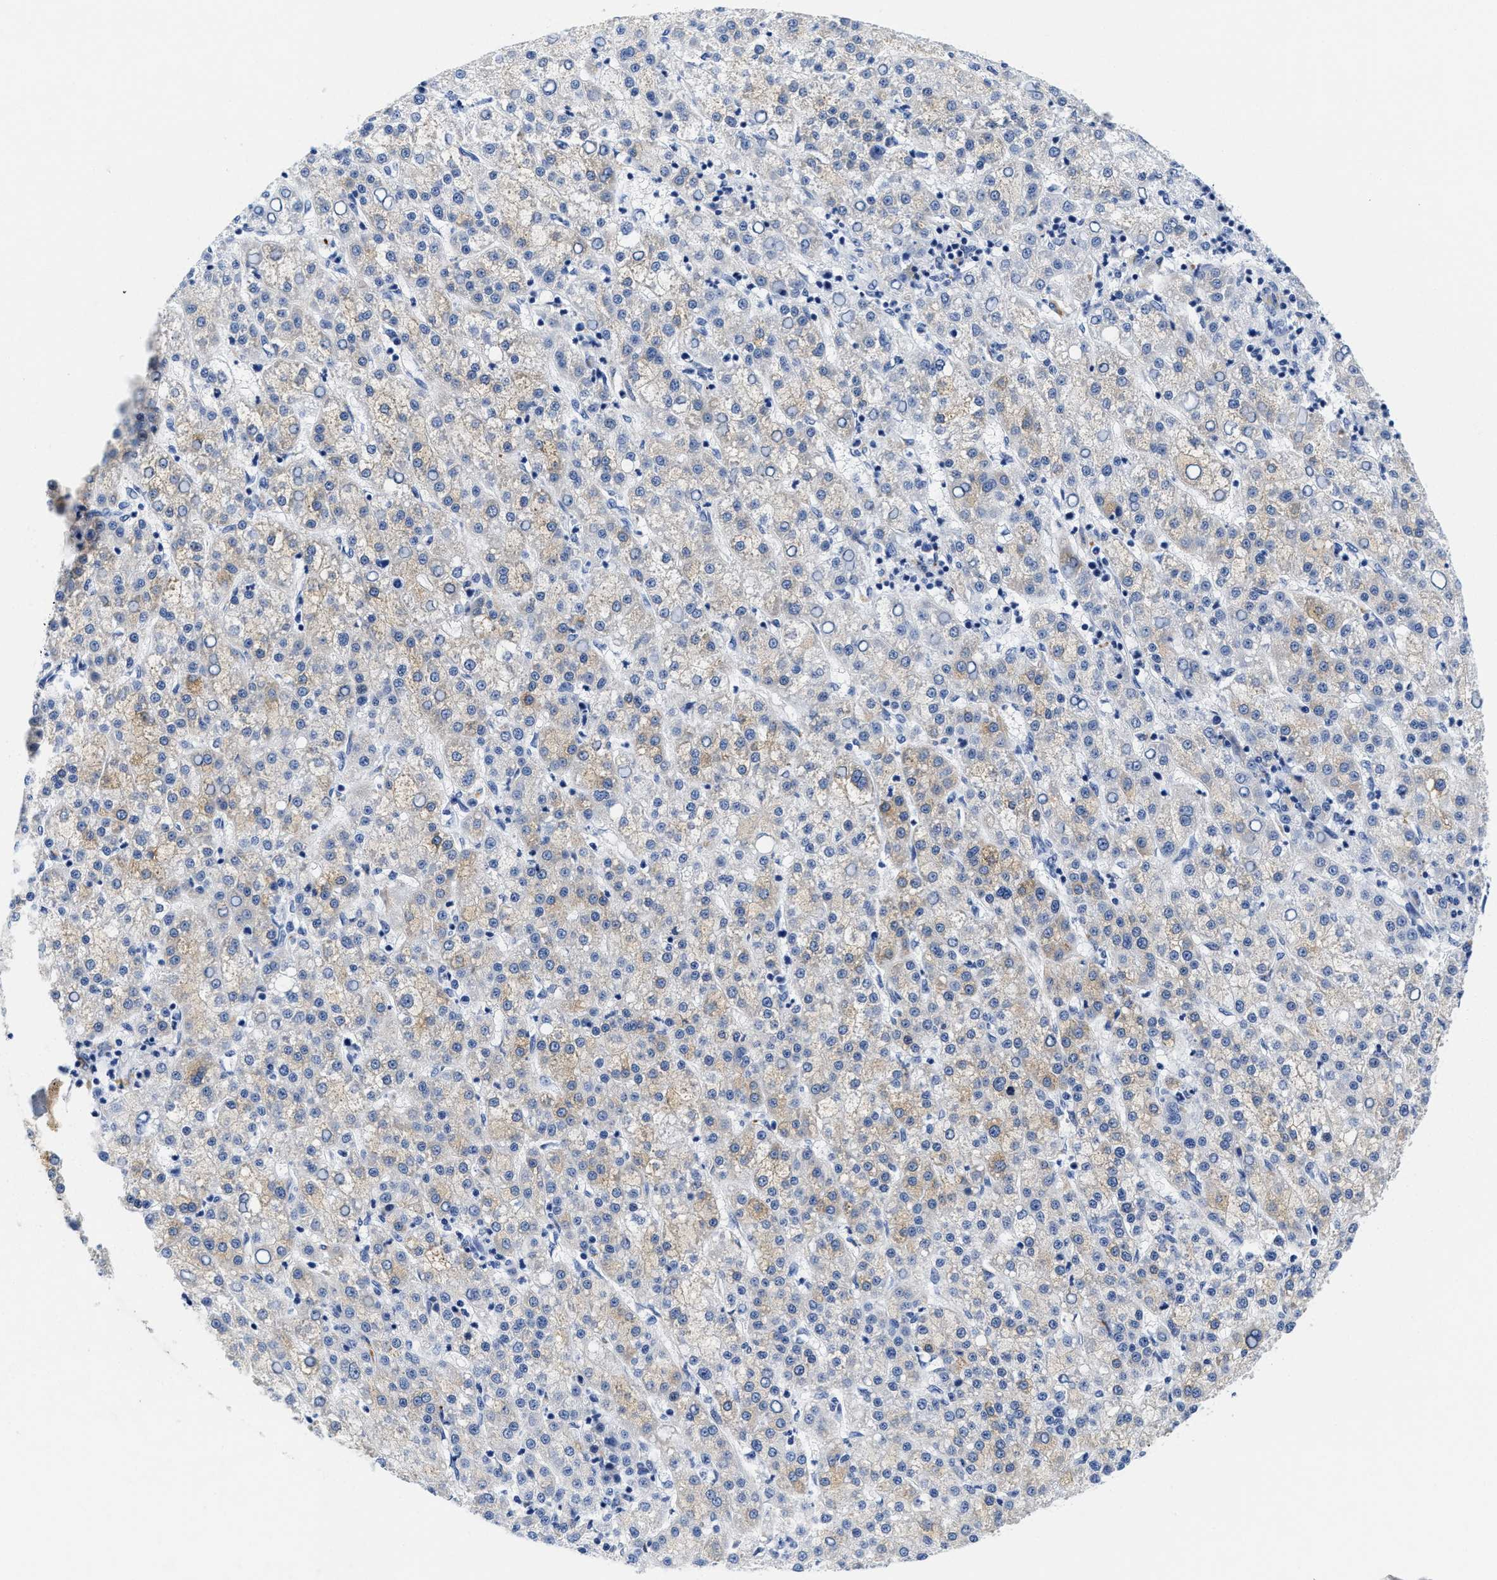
{"staining": {"intensity": "weak", "quantity": "25%-75%", "location": "cytoplasmic/membranous"}, "tissue": "liver cancer", "cell_type": "Tumor cells", "image_type": "cancer", "snomed": [{"axis": "morphology", "description": "Carcinoma, Hepatocellular, NOS"}, {"axis": "topography", "description": "Liver"}], "caption": "Brown immunohistochemical staining in human liver cancer (hepatocellular carcinoma) demonstrates weak cytoplasmic/membranous expression in about 25%-75% of tumor cells.", "gene": "TTC3", "patient": {"sex": "female", "age": 58}}